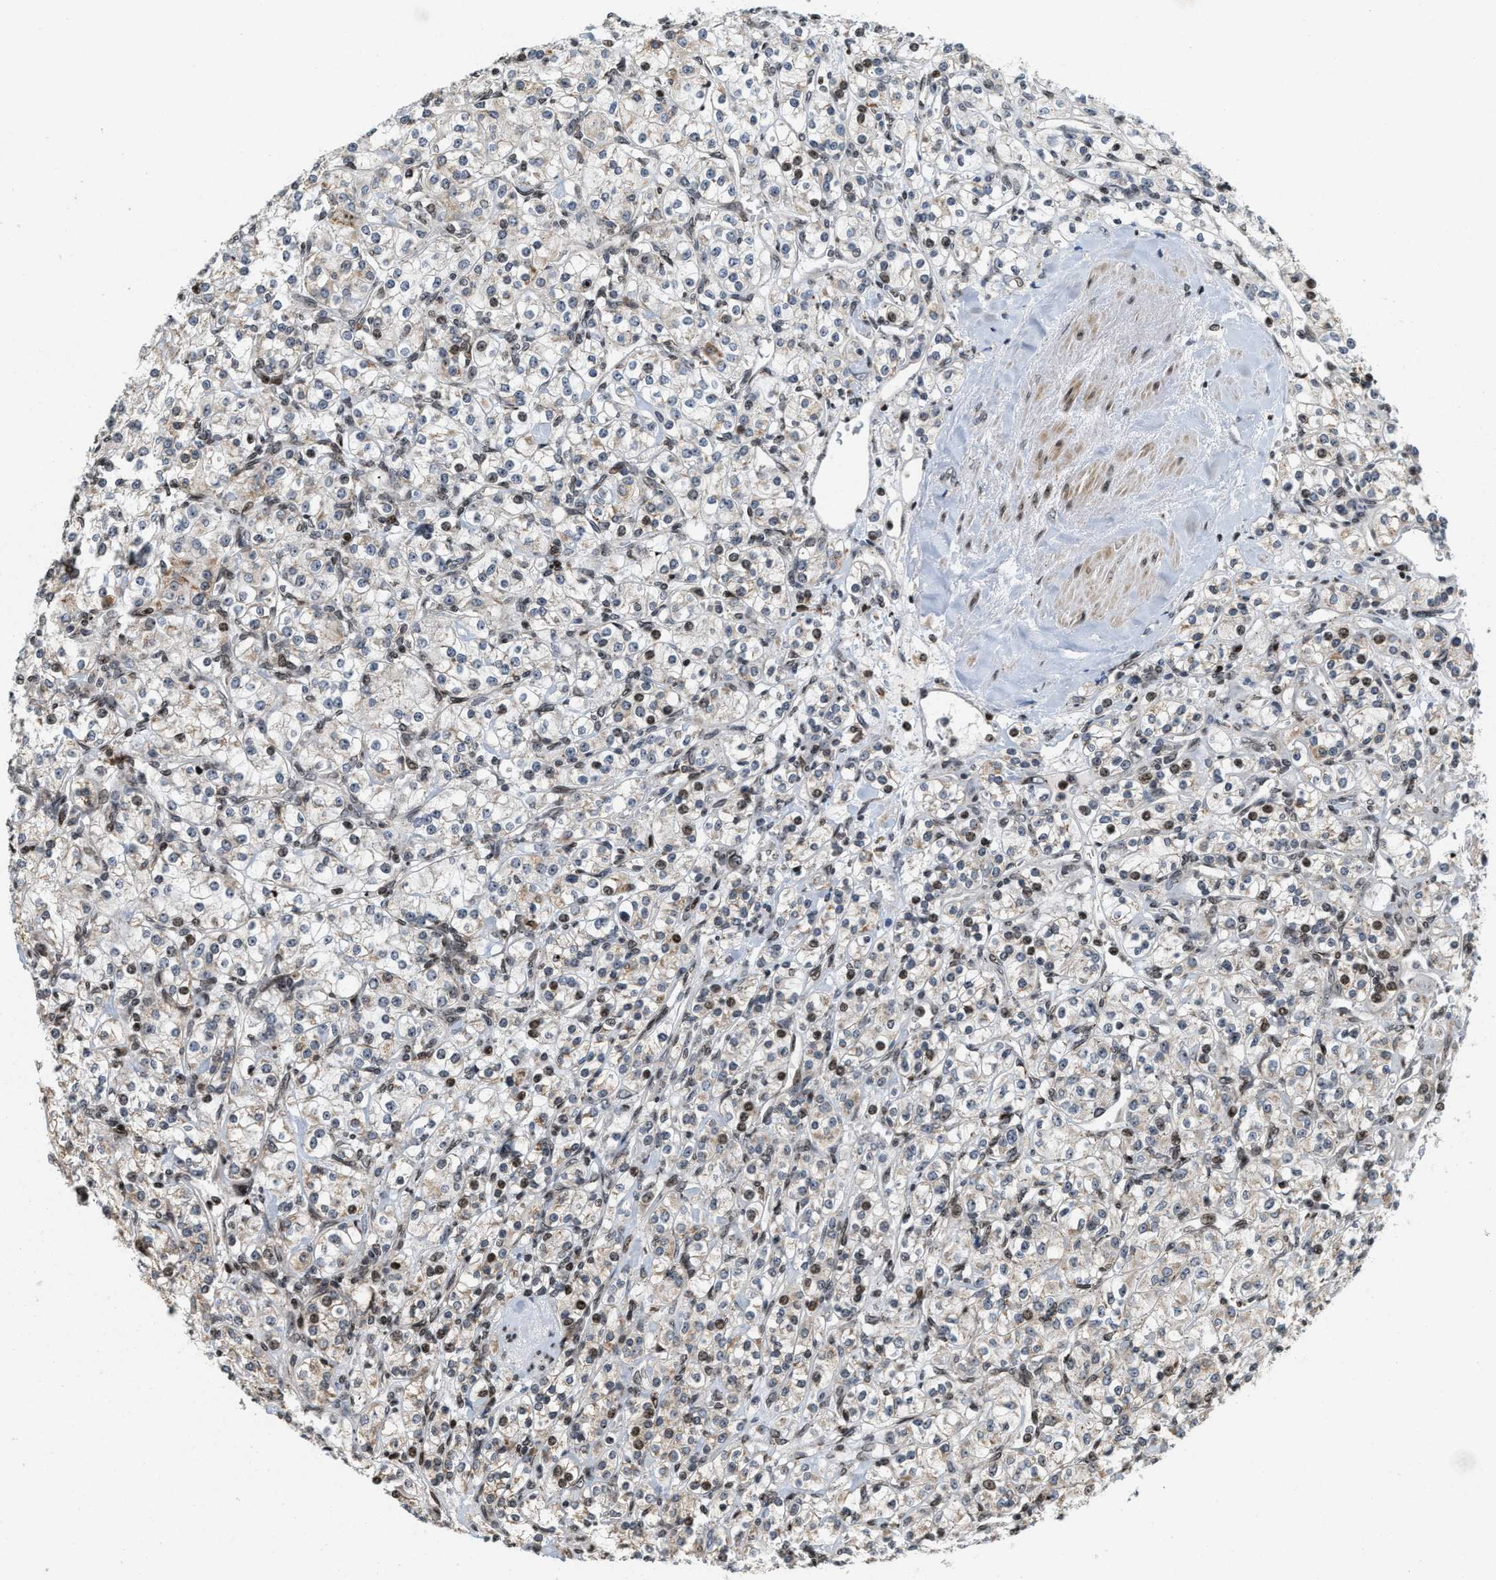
{"staining": {"intensity": "moderate", "quantity": "25%-75%", "location": "nuclear"}, "tissue": "renal cancer", "cell_type": "Tumor cells", "image_type": "cancer", "snomed": [{"axis": "morphology", "description": "Adenocarcinoma, NOS"}, {"axis": "topography", "description": "Kidney"}], "caption": "This is a histology image of immunohistochemistry staining of renal cancer (adenocarcinoma), which shows moderate positivity in the nuclear of tumor cells.", "gene": "PDZD2", "patient": {"sex": "male", "age": 77}}